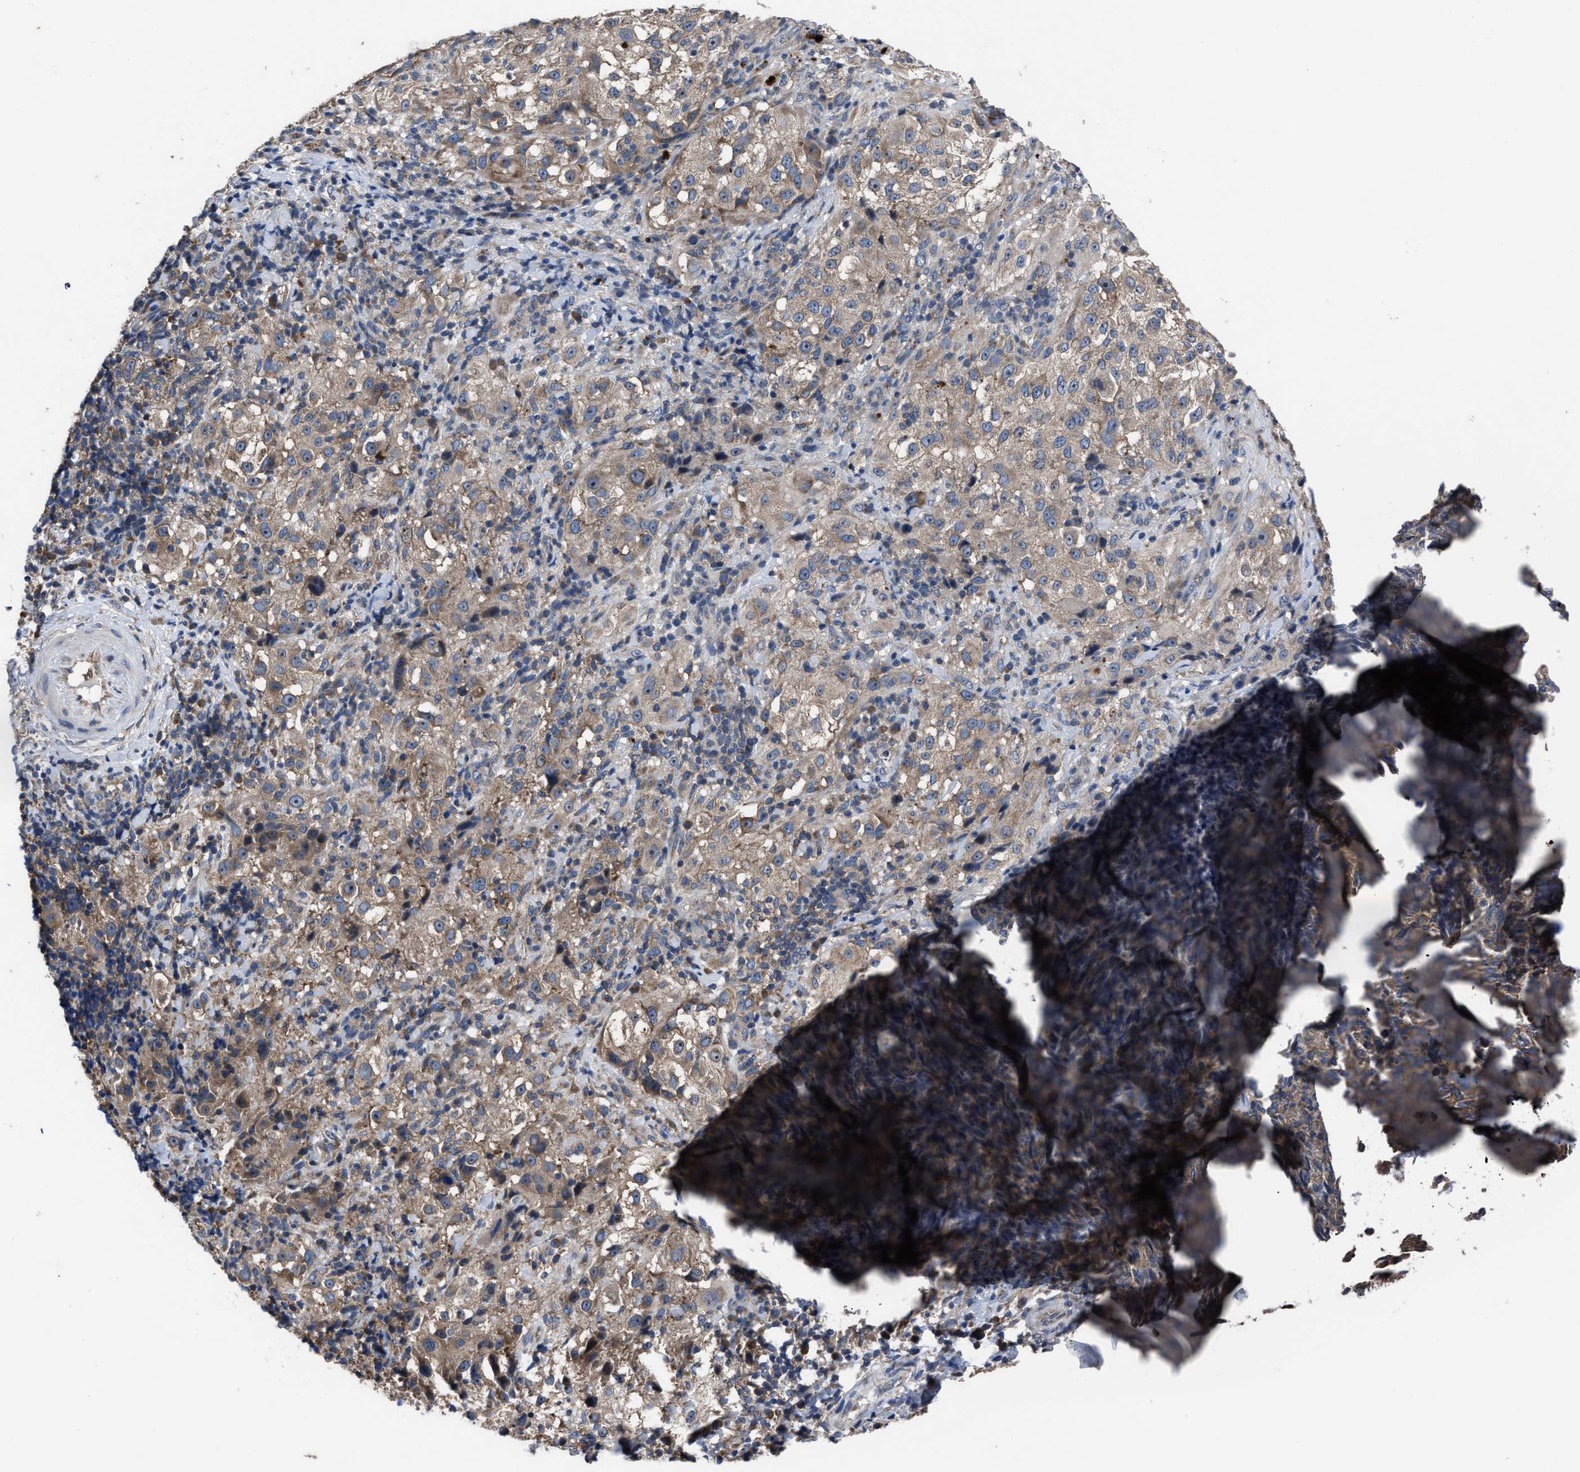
{"staining": {"intensity": "weak", "quantity": ">75%", "location": "cytoplasmic/membranous"}, "tissue": "melanoma", "cell_type": "Tumor cells", "image_type": "cancer", "snomed": [{"axis": "morphology", "description": "Necrosis, NOS"}, {"axis": "morphology", "description": "Malignant melanoma, NOS"}, {"axis": "topography", "description": "Skin"}], "caption": "A low amount of weak cytoplasmic/membranous expression is present in approximately >75% of tumor cells in melanoma tissue. The protein of interest is stained brown, and the nuclei are stained in blue (DAB (3,3'-diaminobenzidine) IHC with brightfield microscopy, high magnification).", "gene": "UPF1", "patient": {"sex": "female", "age": 87}}